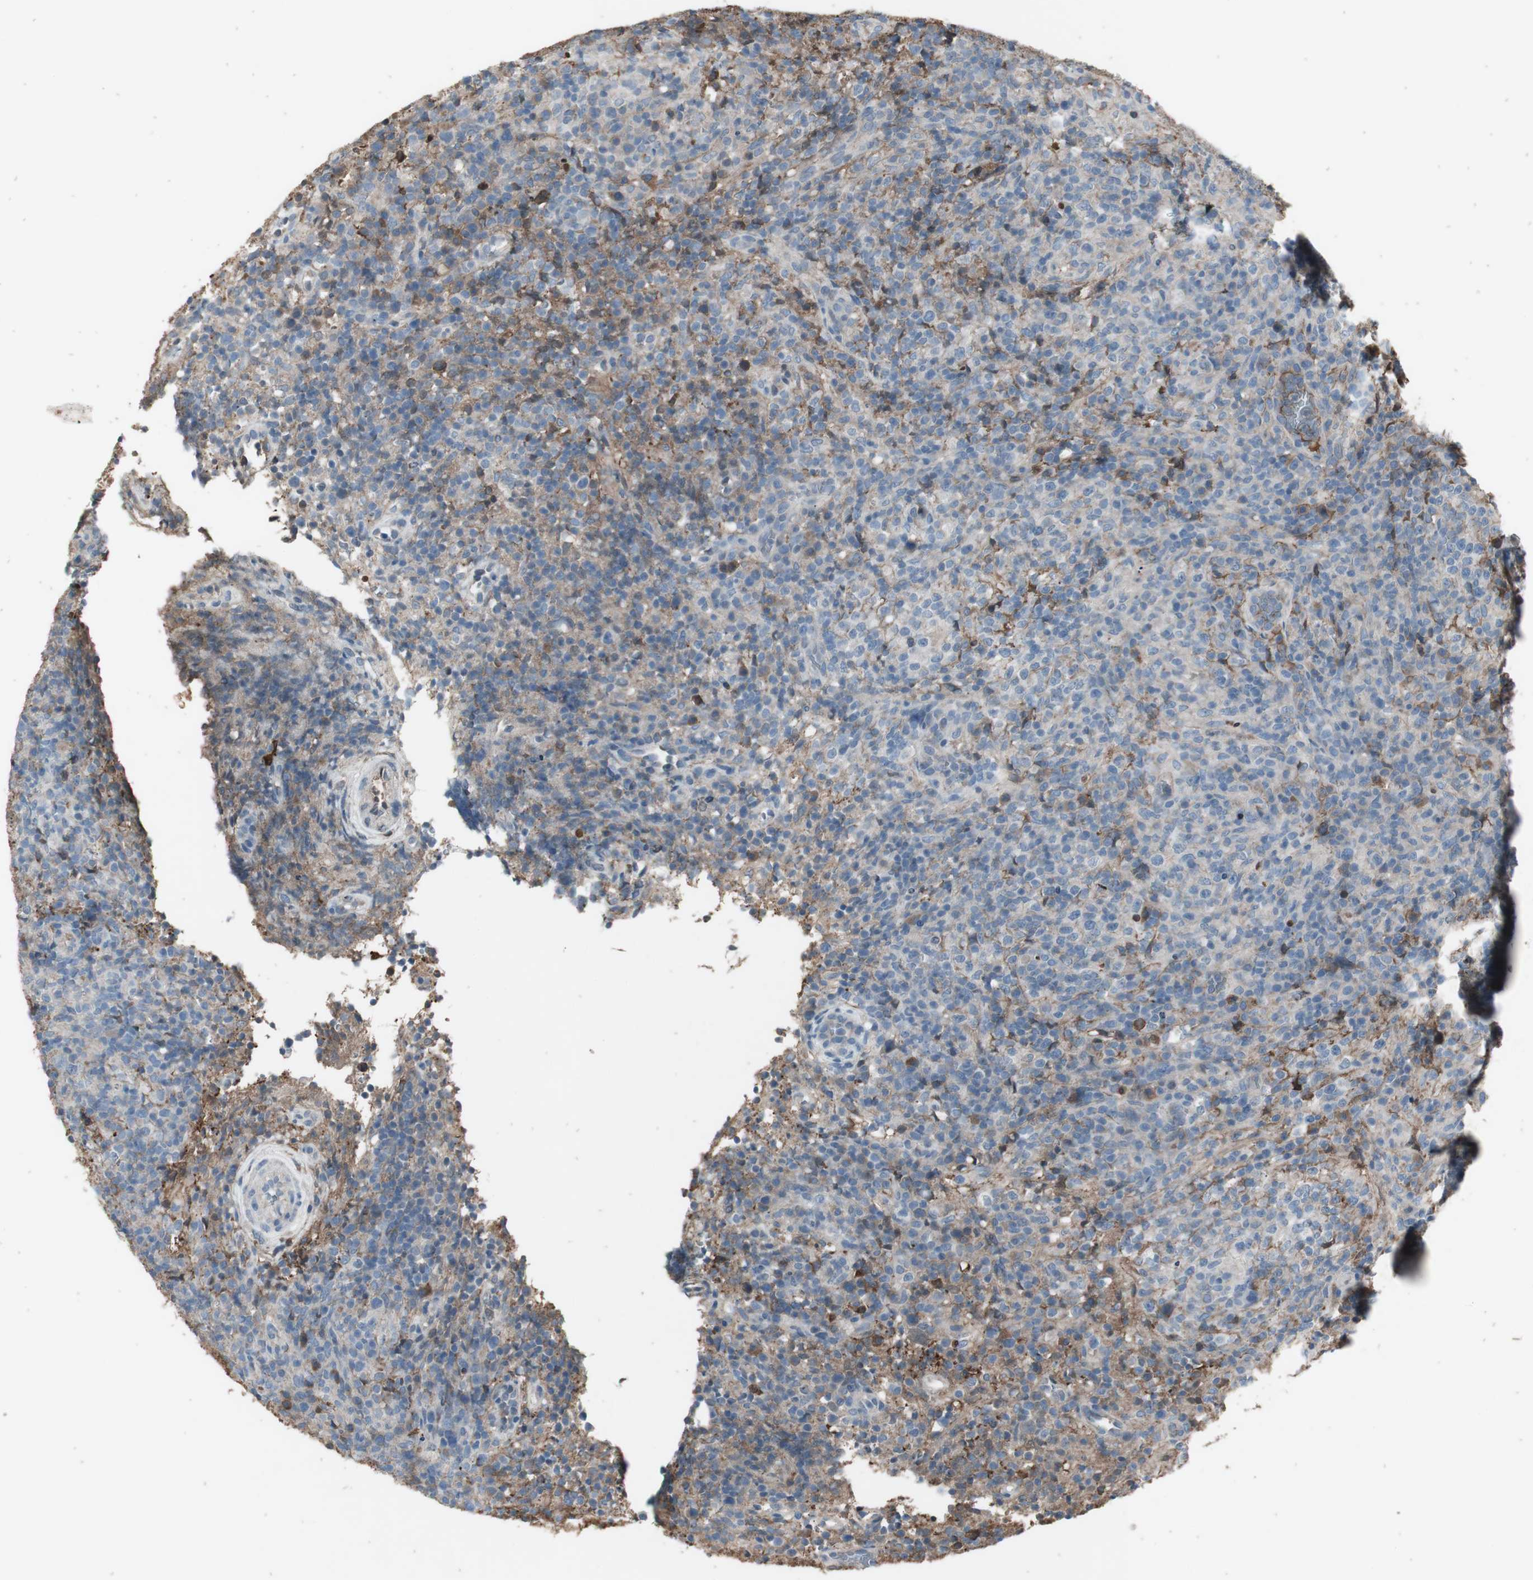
{"staining": {"intensity": "negative", "quantity": "none", "location": "none"}, "tissue": "lymphoma", "cell_type": "Tumor cells", "image_type": "cancer", "snomed": [{"axis": "morphology", "description": "Malignant lymphoma, non-Hodgkin's type, High grade"}, {"axis": "topography", "description": "Lymph node"}], "caption": "IHC of human lymphoma shows no staining in tumor cells. Nuclei are stained in blue.", "gene": "MMP14", "patient": {"sex": "female", "age": 76}}